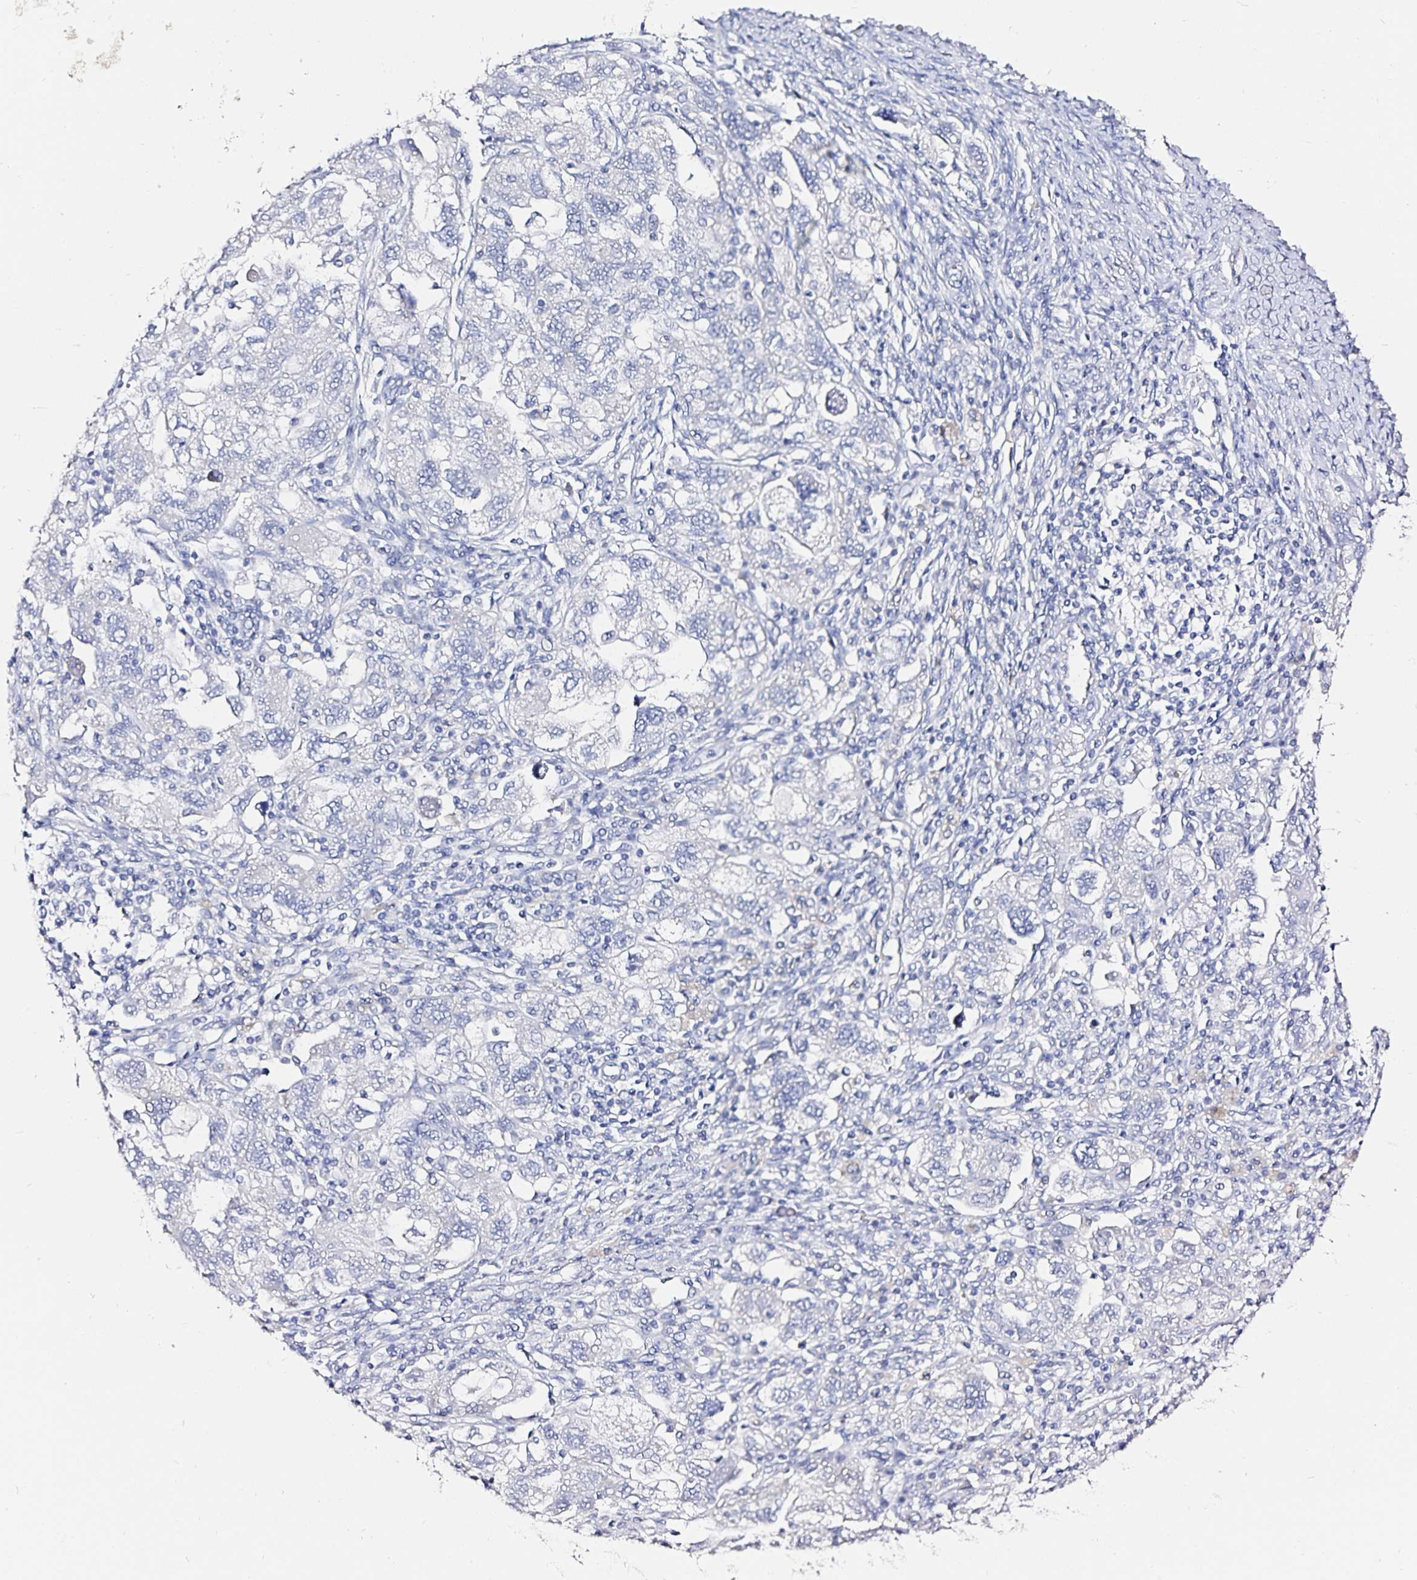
{"staining": {"intensity": "negative", "quantity": "none", "location": "none"}, "tissue": "ovarian cancer", "cell_type": "Tumor cells", "image_type": "cancer", "snomed": [{"axis": "morphology", "description": "Carcinoma, NOS"}, {"axis": "morphology", "description": "Cystadenocarcinoma, serous, NOS"}, {"axis": "topography", "description": "Ovary"}], "caption": "This histopathology image is of ovarian cancer stained with immunohistochemistry to label a protein in brown with the nuclei are counter-stained blue. There is no expression in tumor cells.", "gene": "TSPAN7", "patient": {"sex": "female", "age": 69}}